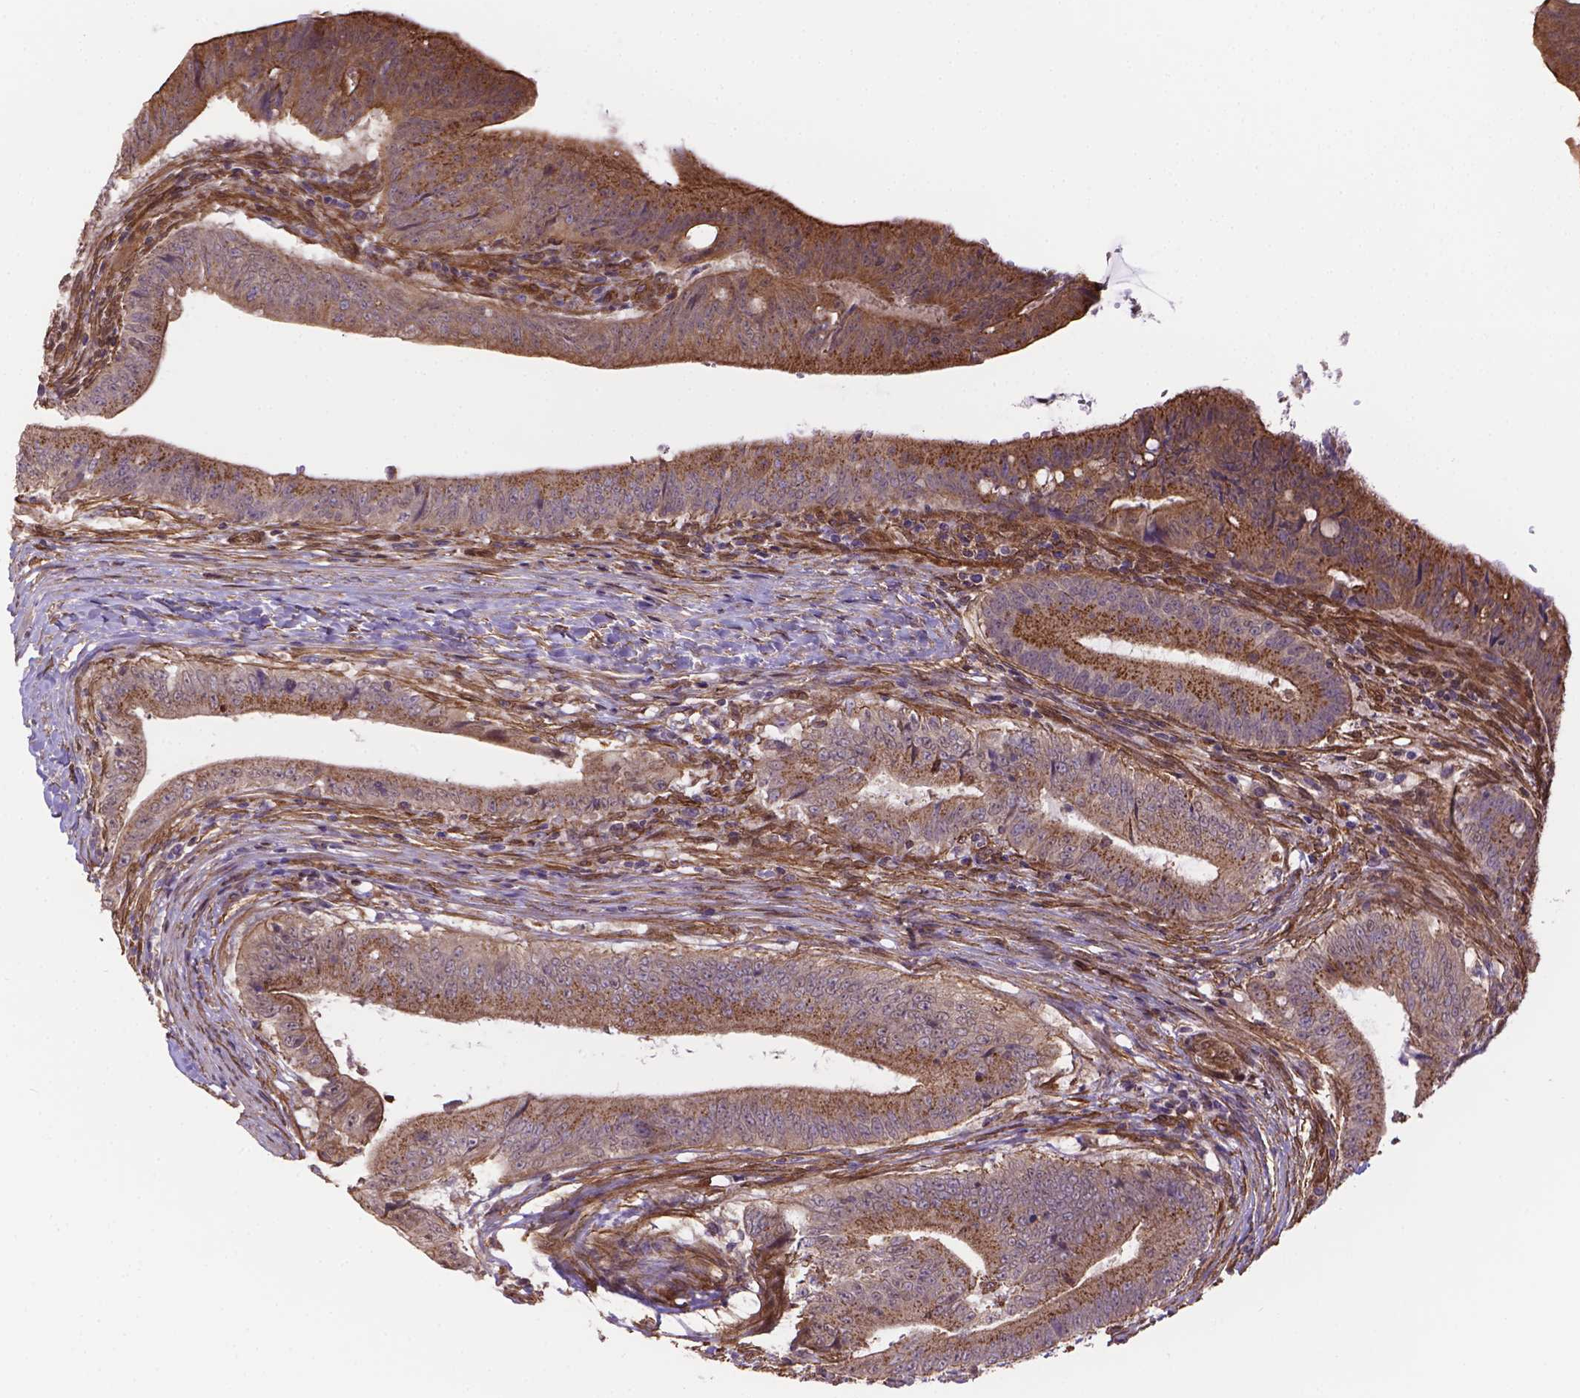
{"staining": {"intensity": "moderate", "quantity": ">75%", "location": "cytoplasmic/membranous"}, "tissue": "colorectal cancer", "cell_type": "Tumor cells", "image_type": "cancer", "snomed": [{"axis": "morphology", "description": "Adenocarcinoma, NOS"}, {"axis": "topography", "description": "Colon"}], "caption": "The immunohistochemical stain shows moderate cytoplasmic/membranous expression in tumor cells of adenocarcinoma (colorectal) tissue.", "gene": "YAP1", "patient": {"sex": "female", "age": 43}}